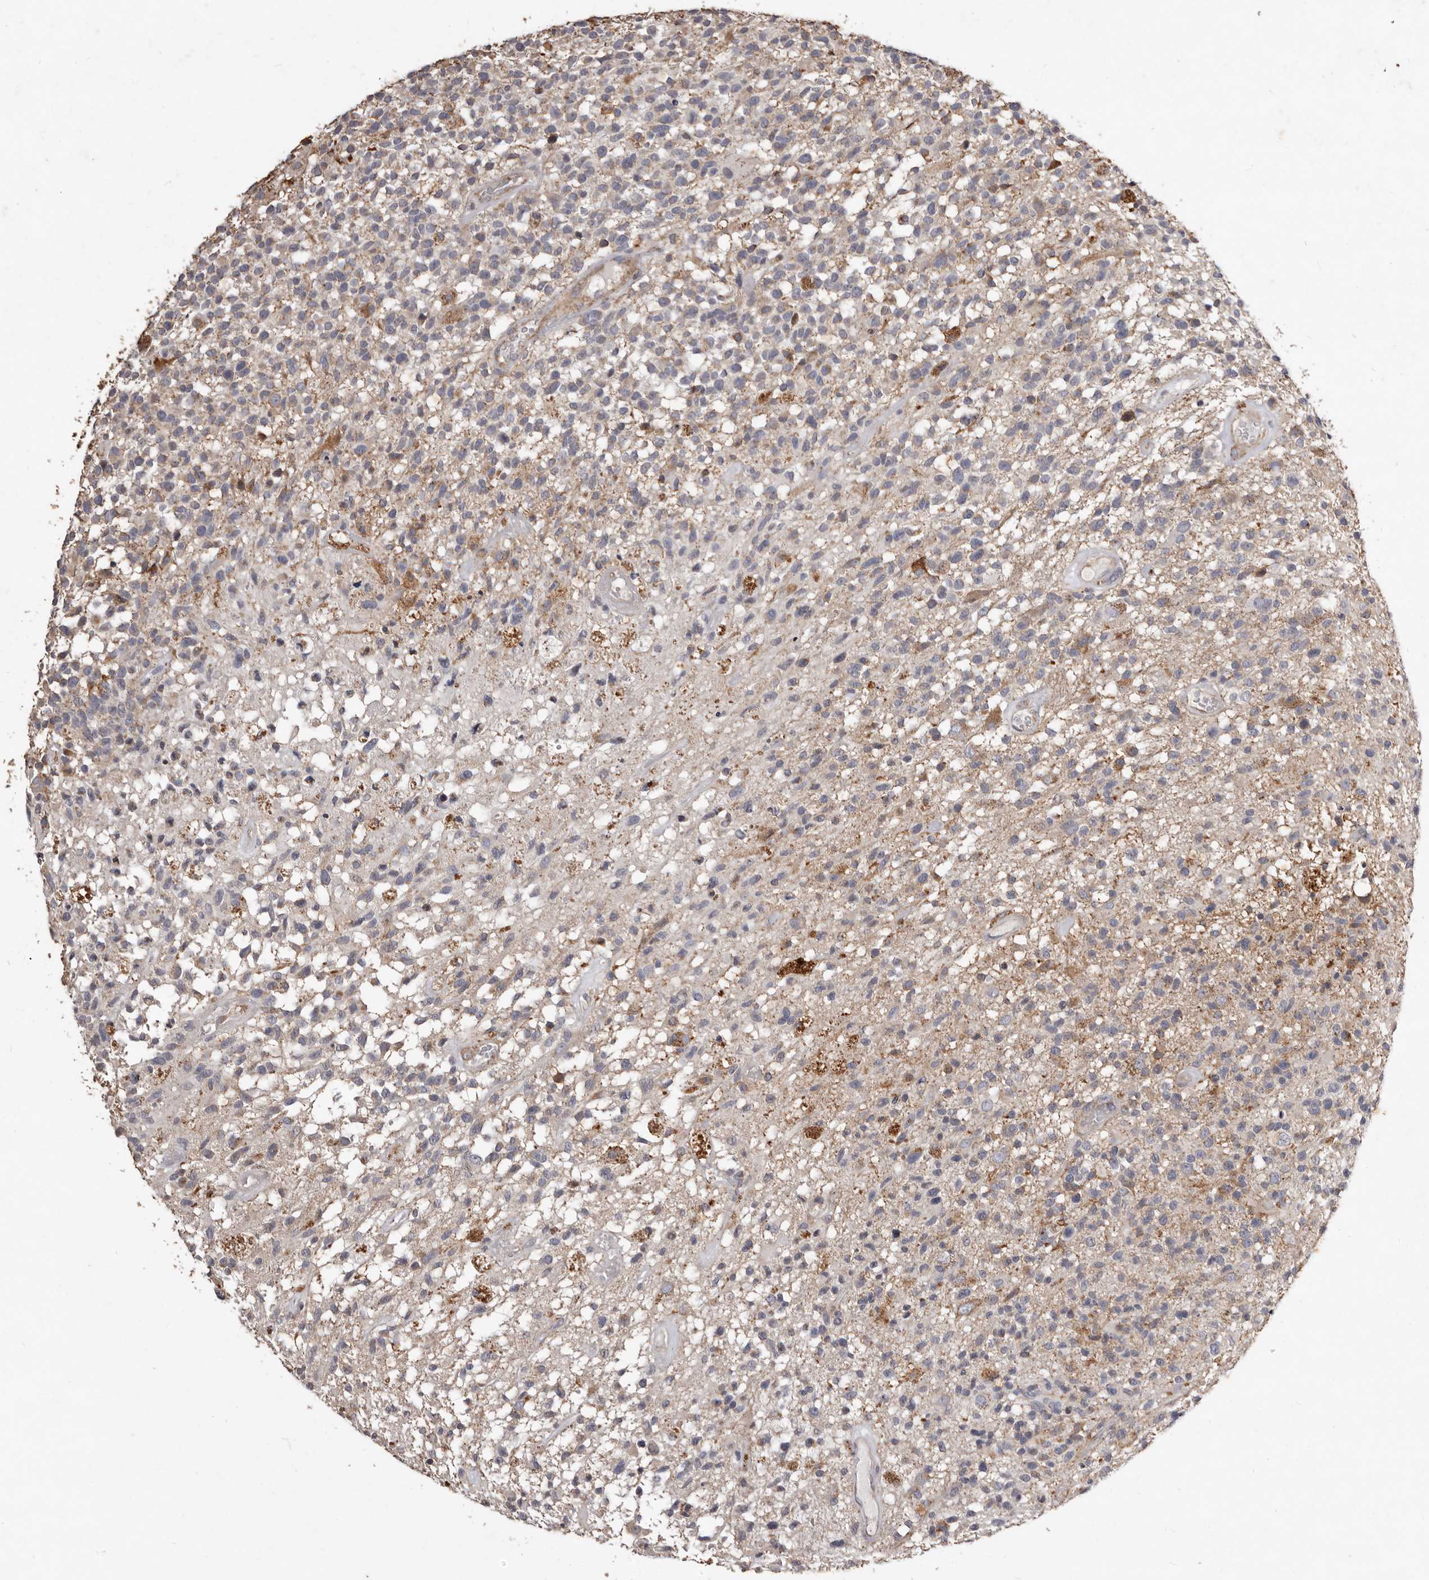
{"staining": {"intensity": "negative", "quantity": "none", "location": "none"}, "tissue": "glioma", "cell_type": "Tumor cells", "image_type": "cancer", "snomed": [{"axis": "morphology", "description": "Glioma, malignant, High grade"}, {"axis": "morphology", "description": "Glioblastoma, NOS"}, {"axis": "topography", "description": "Brain"}], "caption": "Immunohistochemistry (IHC) histopathology image of neoplastic tissue: human glioma stained with DAB exhibits no significant protein positivity in tumor cells.", "gene": "CXCL14", "patient": {"sex": "male", "age": 60}}